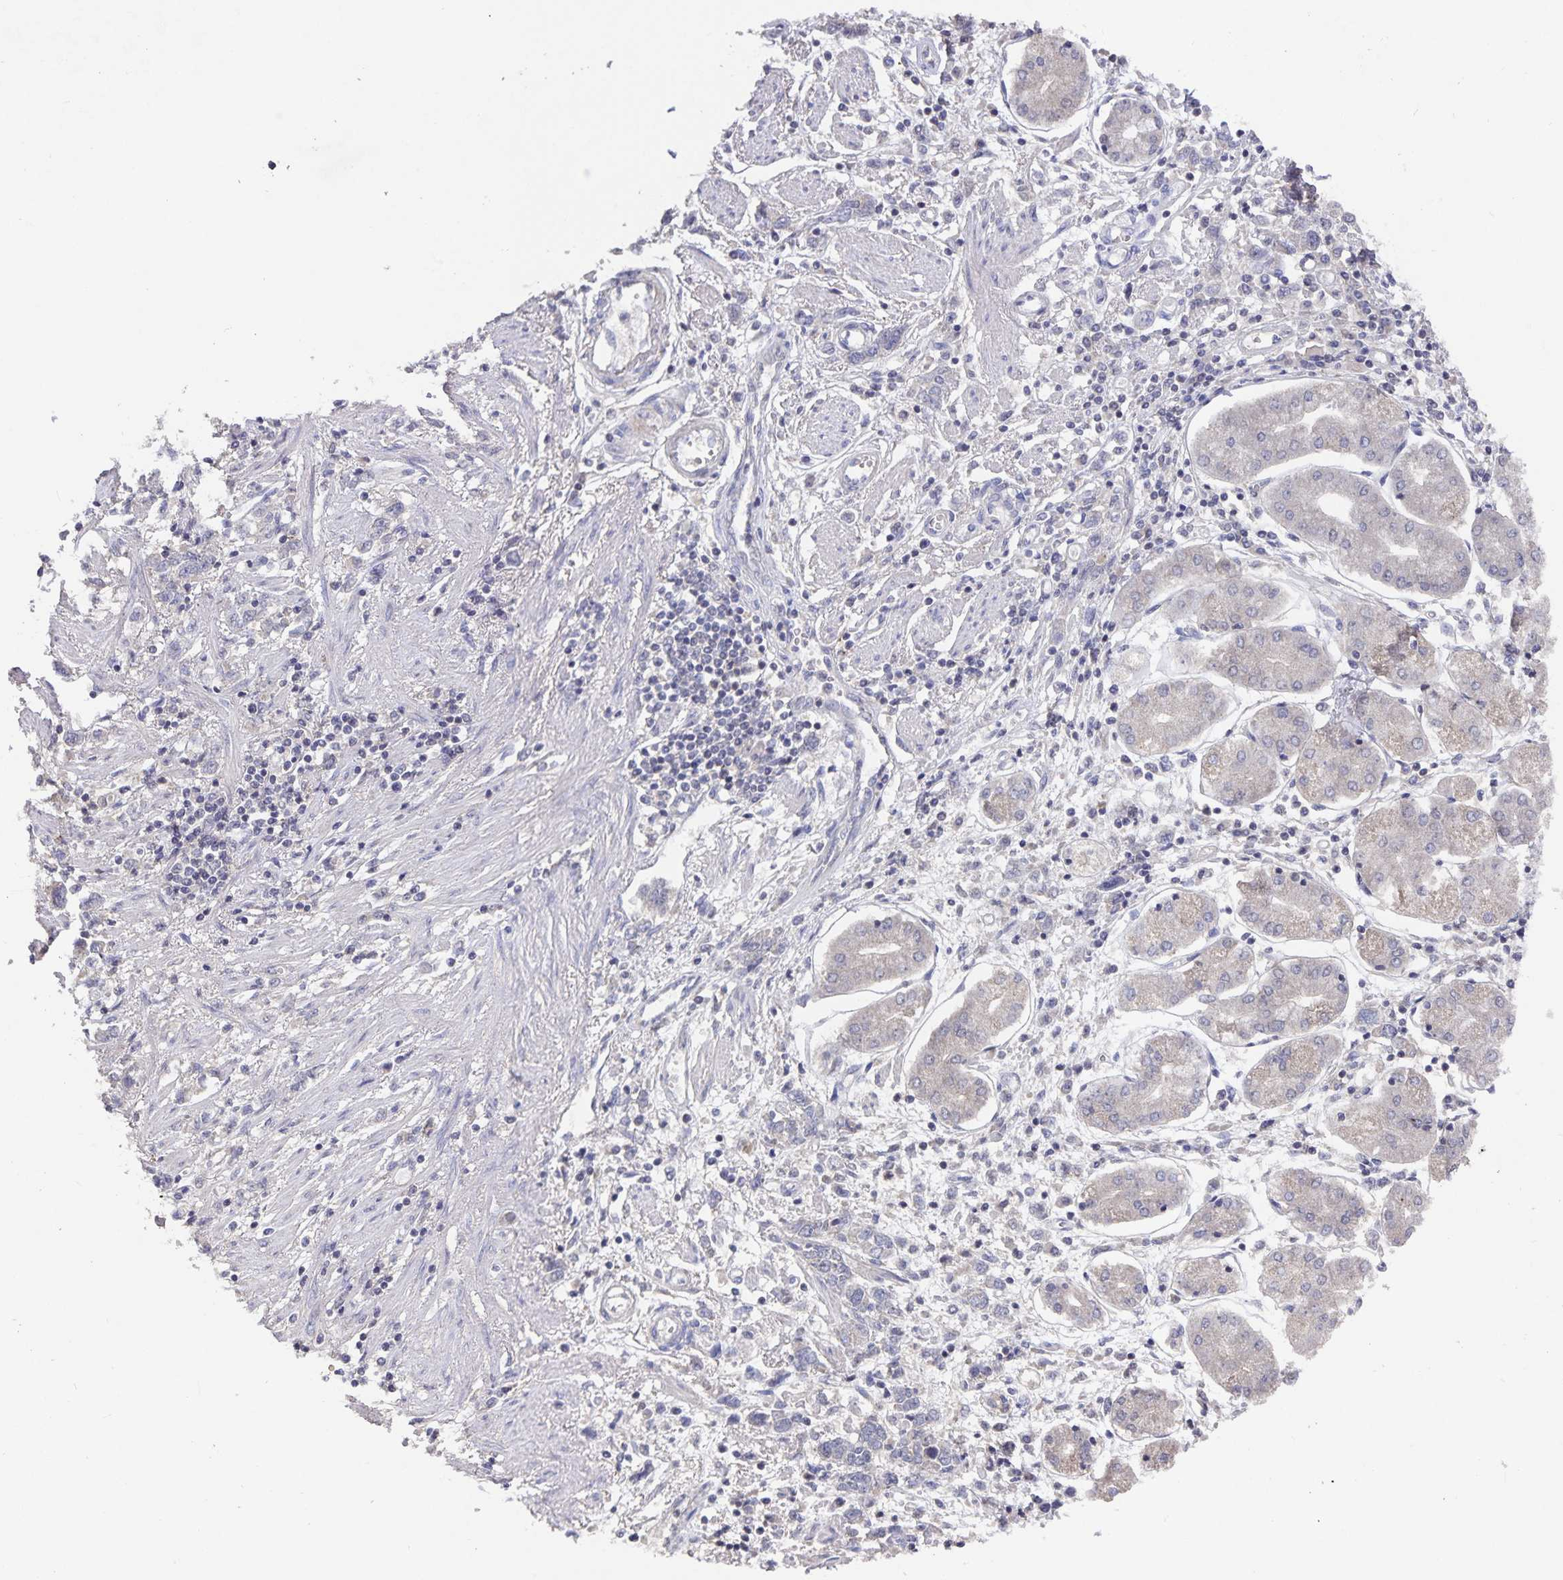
{"staining": {"intensity": "negative", "quantity": "none", "location": "none"}, "tissue": "stomach cancer", "cell_type": "Tumor cells", "image_type": "cancer", "snomed": [{"axis": "morphology", "description": "Adenocarcinoma, NOS"}, {"axis": "topography", "description": "Stomach"}], "caption": "Adenocarcinoma (stomach) stained for a protein using IHC reveals no staining tumor cells.", "gene": "HEPN1", "patient": {"sex": "female", "age": 76}}